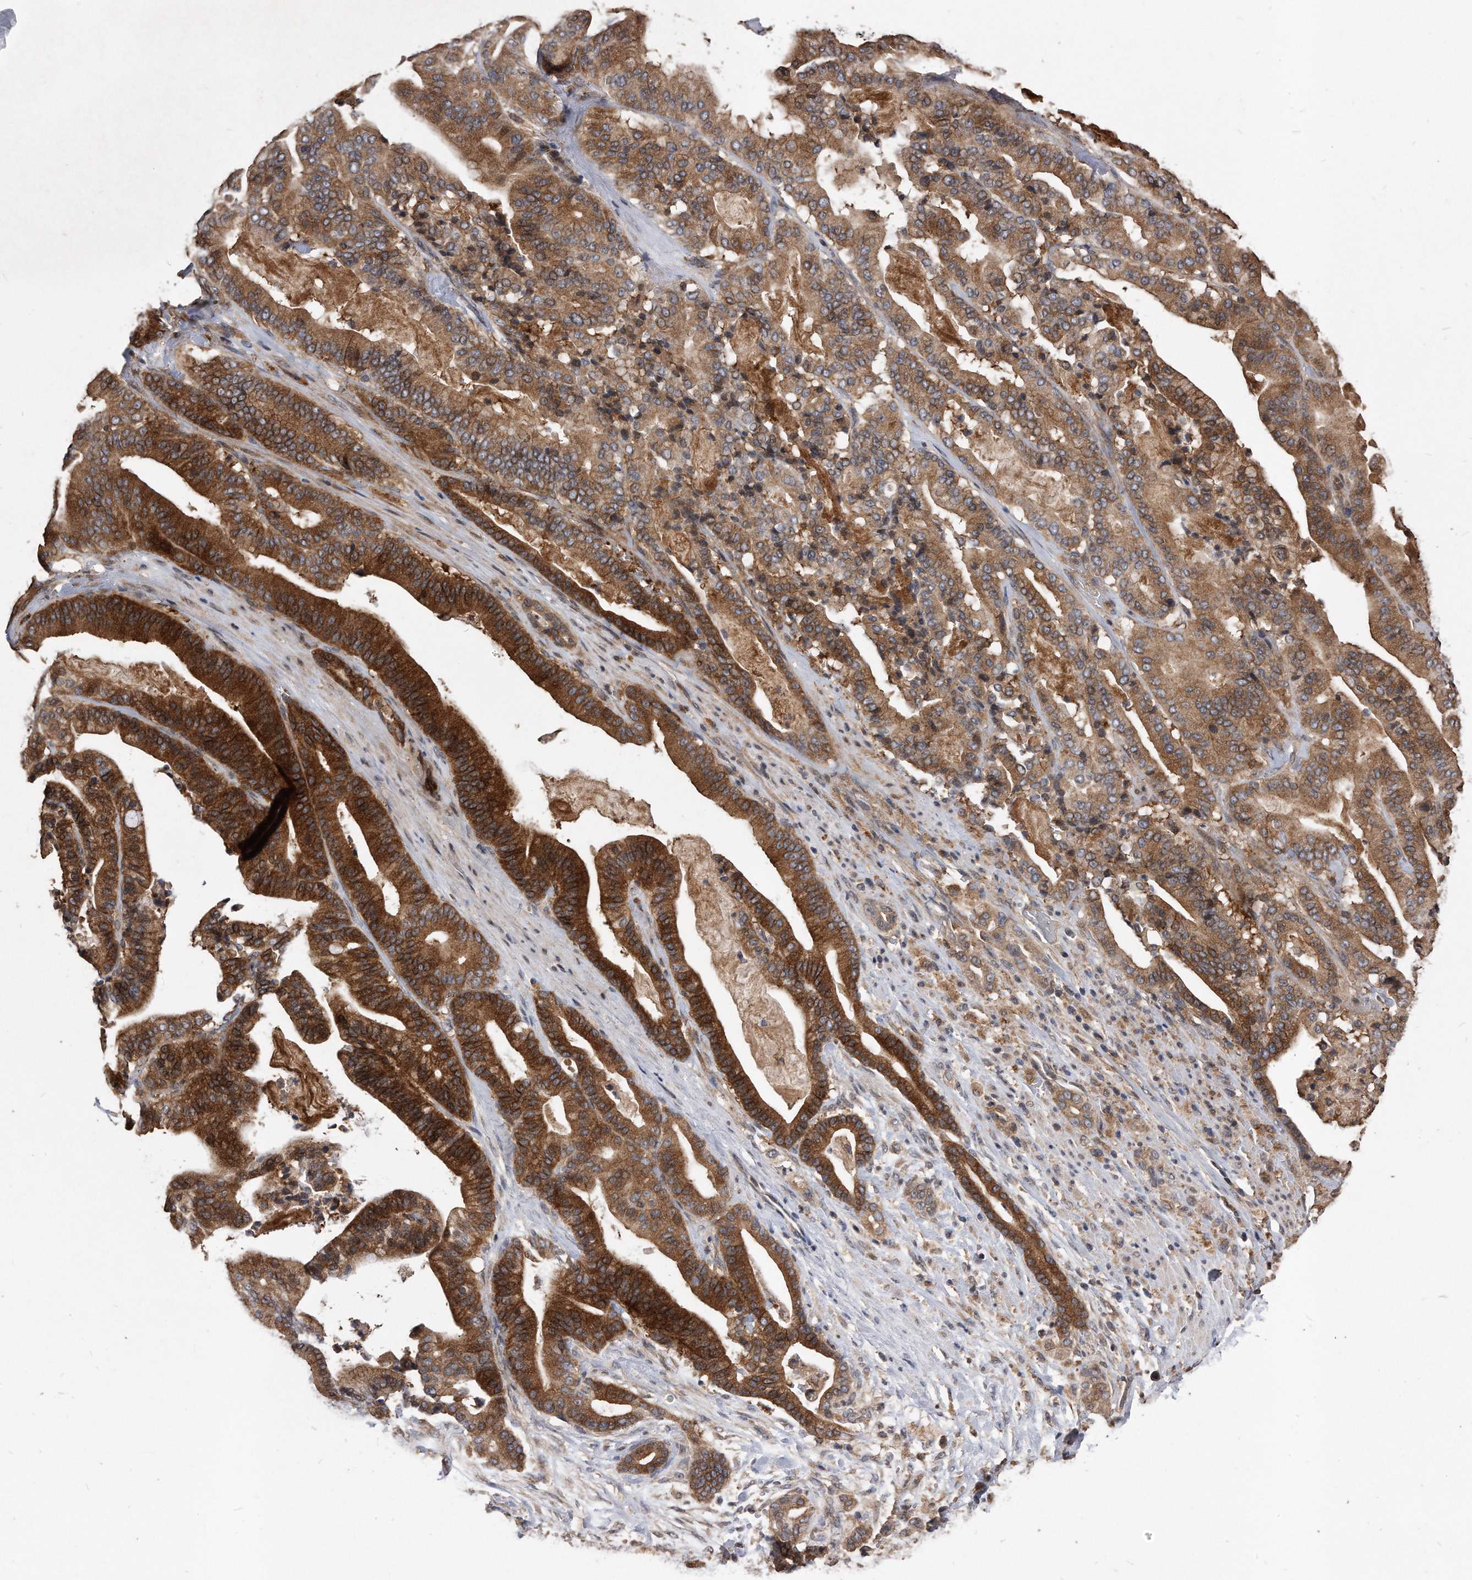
{"staining": {"intensity": "strong", "quantity": ">75%", "location": "cytoplasmic/membranous"}, "tissue": "pancreatic cancer", "cell_type": "Tumor cells", "image_type": "cancer", "snomed": [{"axis": "morphology", "description": "Adenocarcinoma, NOS"}, {"axis": "topography", "description": "Pancreas"}], "caption": "Tumor cells demonstrate high levels of strong cytoplasmic/membranous positivity in approximately >75% of cells in pancreatic adenocarcinoma. (Stains: DAB in brown, nuclei in blue, Microscopy: brightfield microscopy at high magnification).", "gene": "IL20RA", "patient": {"sex": "male", "age": 63}}